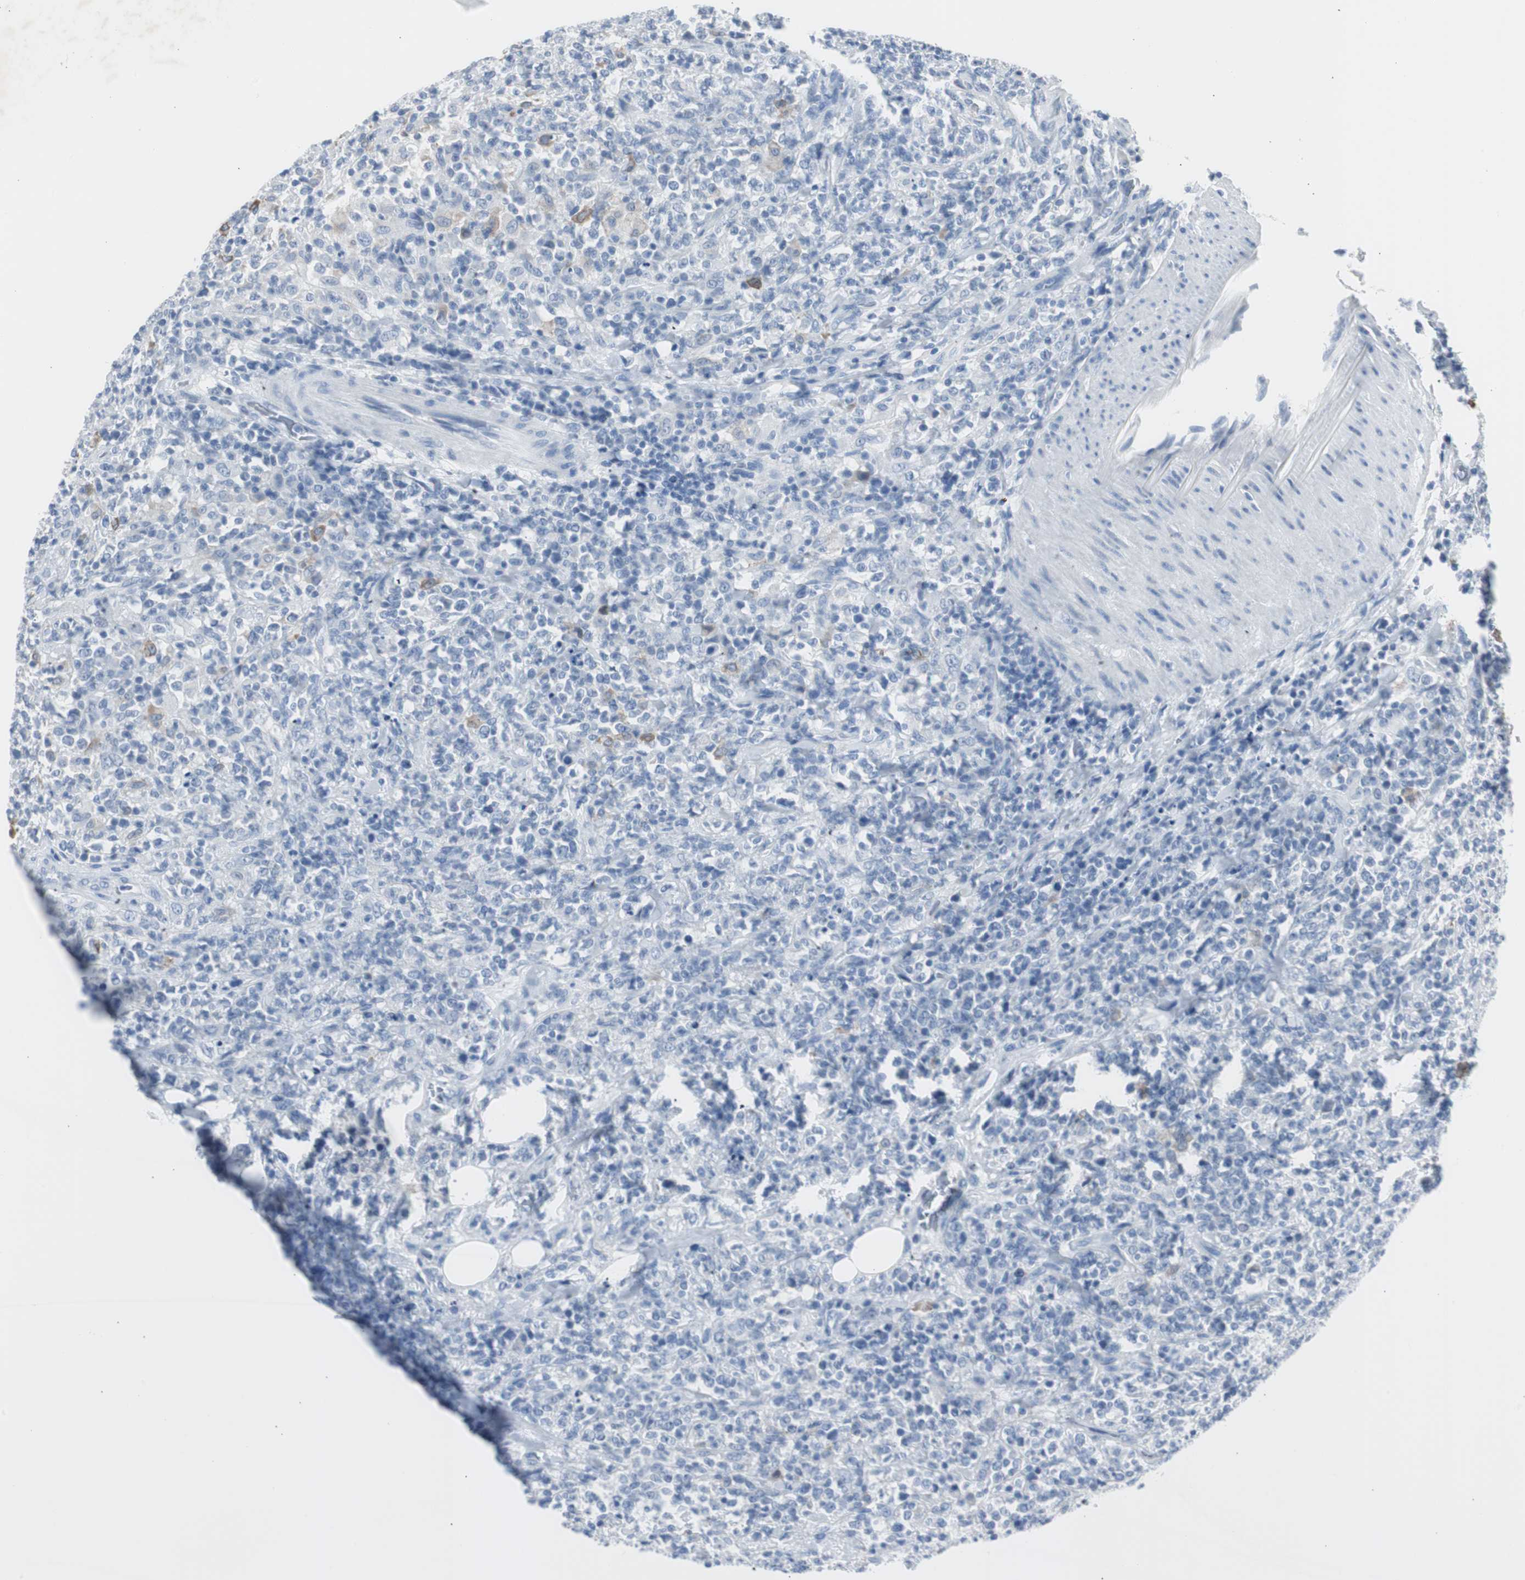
{"staining": {"intensity": "negative", "quantity": "none", "location": "none"}, "tissue": "lymphoma", "cell_type": "Tumor cells", "image_type": "cancer", "snomed": [{"axis": "morphology", "description": "Malignant lymphoma, non-Hodgkin's type, High grade"}, {"axis": "topography", "description": "Soft tissue"}], "caption": "The image shows no significant expression in tumor cells of lymphoma.", "gene": "S100A7", "patient": {"sex": "male", "age": 18}}